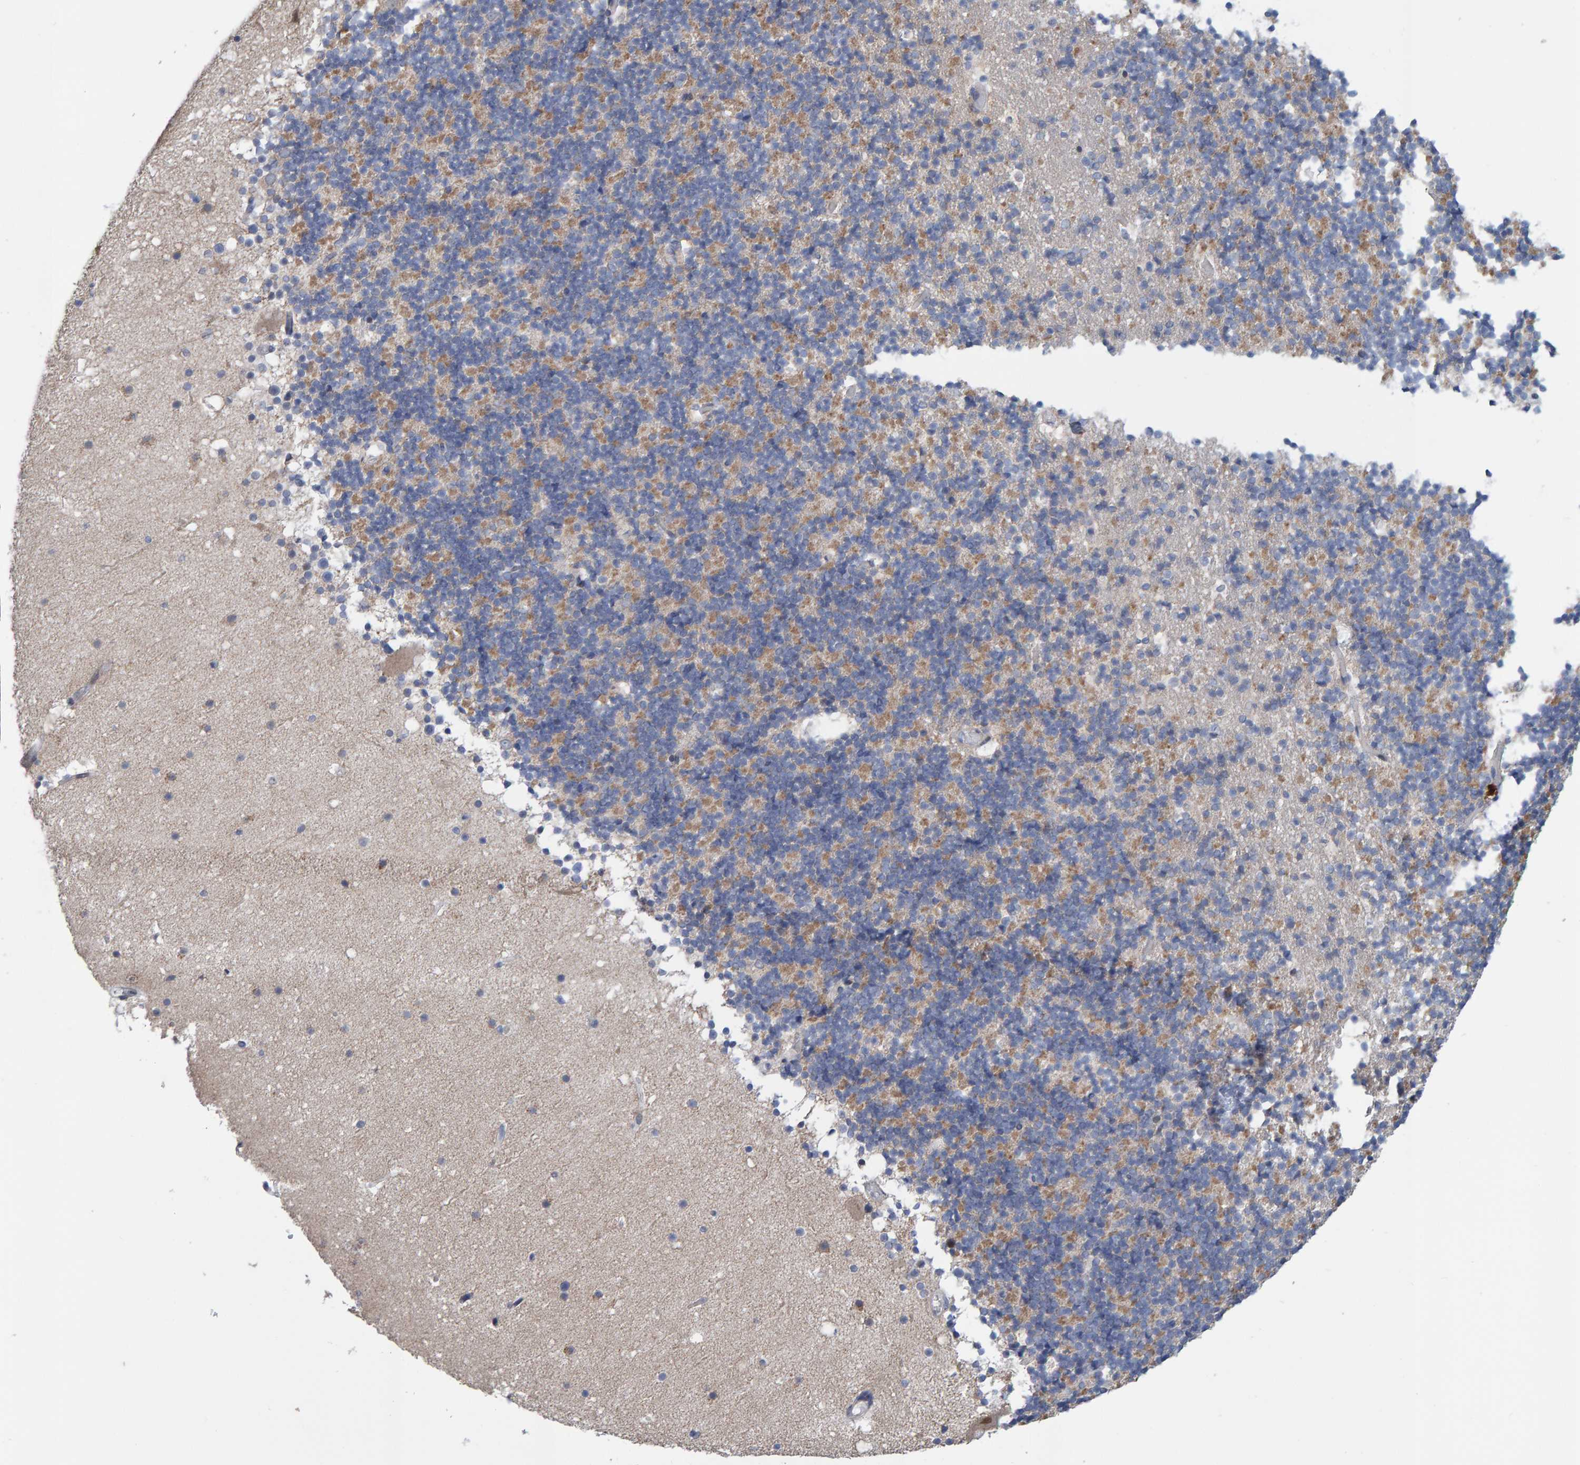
{"staining": {"intensity": "weak", "quantity": ">75%", "location": "cytoplasmic/membranous"}, "tissue": "cerebellum", "cell_type": "Cells in granular layer", "image_type": "normal", "snomed": [{"axis": "morphology", "description": "Normal tissue, NOS"}, {"axis": "topography", "description": "Cerebellum"}], "caption": "High-magnification brightfield microscopy of unremarkable cerebellum stained with DAB (brown) and counterstained with hematoxylin (blue). cells in granular layer exhibit weak cytoplasmic/membranous staining is seen in approximately>75% of cells. (DAB (3,3'-diaminobenzidine) = brown stain, brightfield microscopy at high magnification).", "gene": "USP43", "patient": {"sex": "male", "age": 57}}